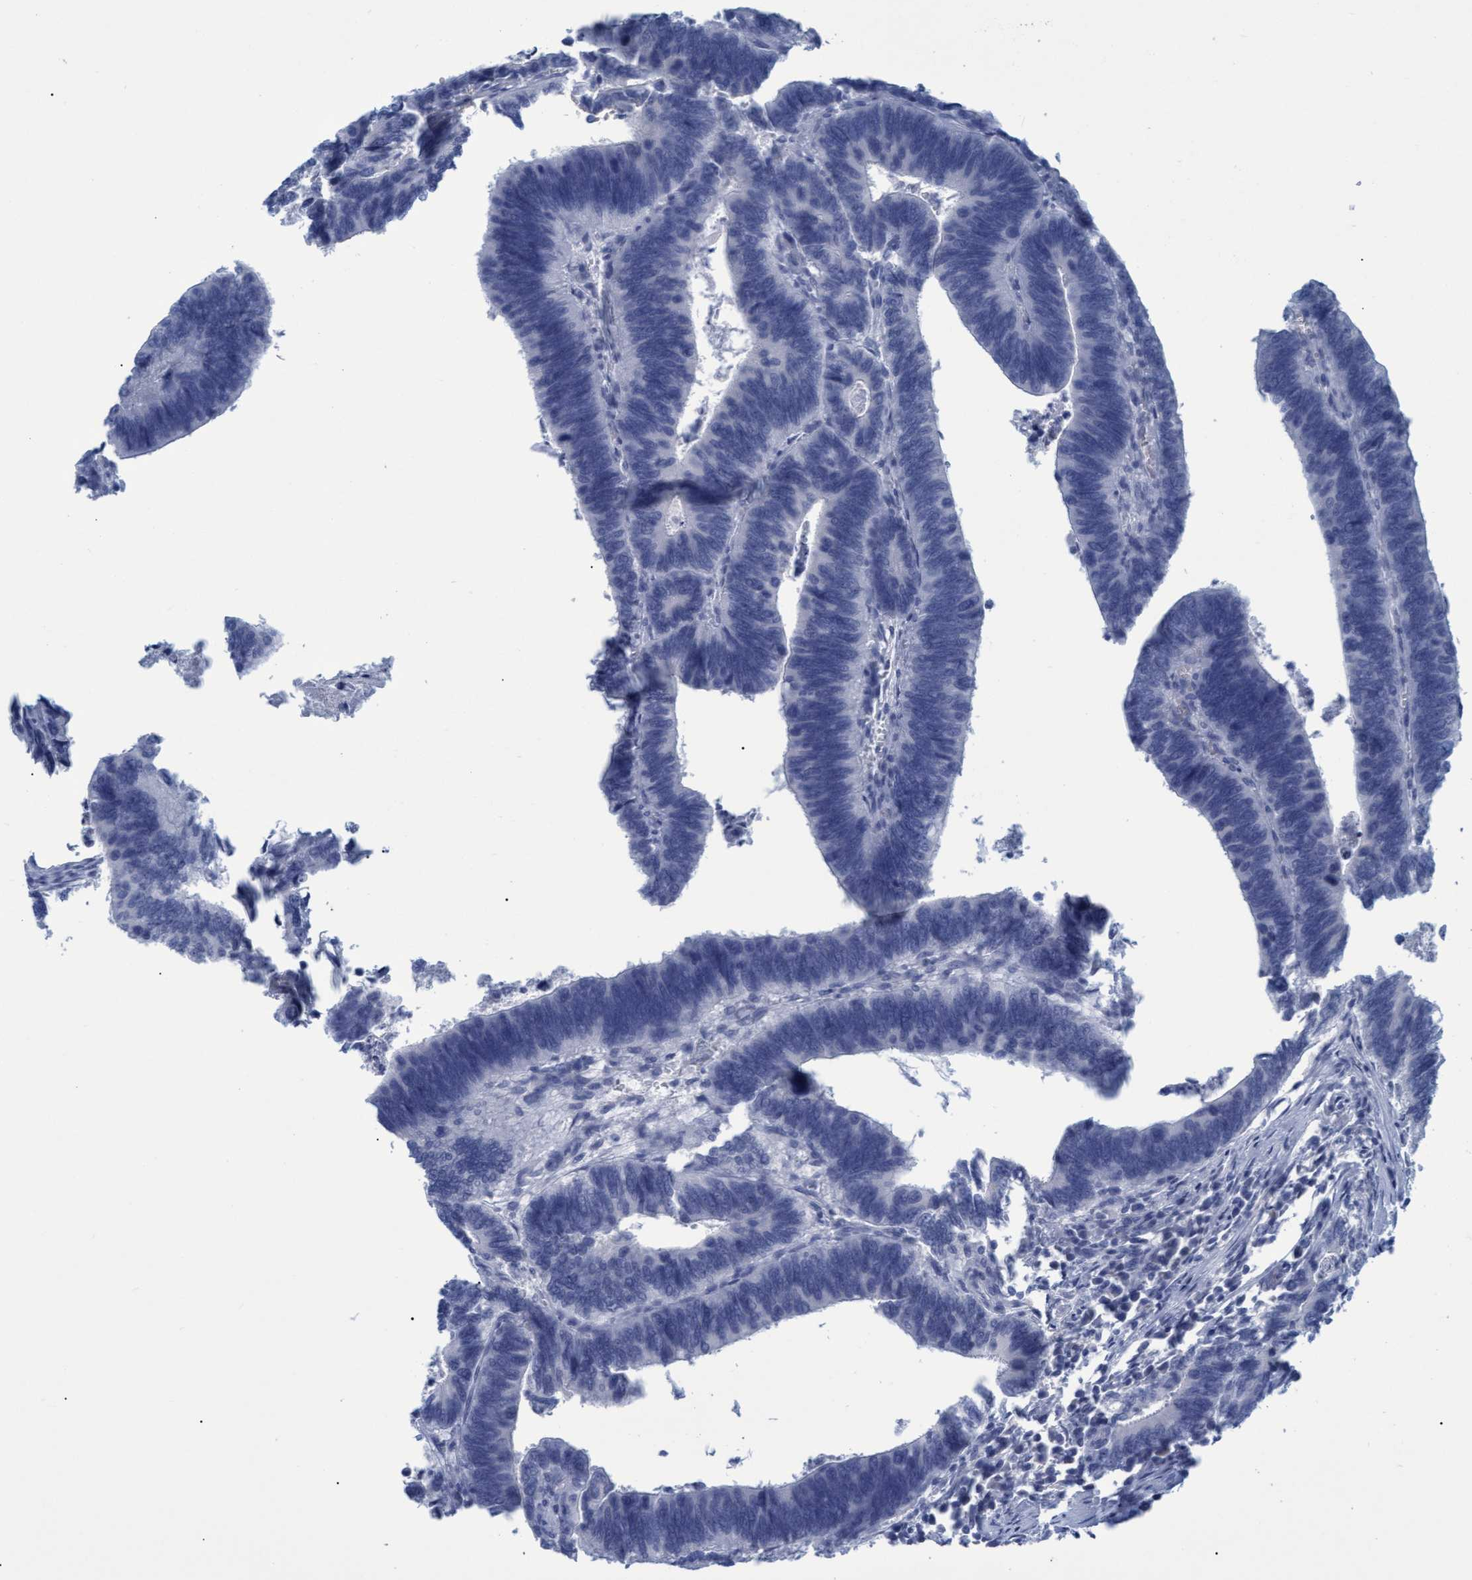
{"staining": {"intensity": "negative", "quantity": "none", "location": "none"}, "tissue": "colorectal cancer", "cell_type": "Tumor cells", "image_type": "cancer", "snomed": [{"axis": "morphology", "description": "Adenocarcinoma, NOS"}, {"axis": "topography", "description": "Colon"}], "caption": "The IHC histopathology image has no significant expression in tumor cells of colorectal cancer tissue. (Brightfield microscopy of DAB (3,3'-diaminobenzidine) immunohistochemistry (IHC) at high magnification).", "gene": "SSTR3", "patient": {"sex": "male", "age": 72}}